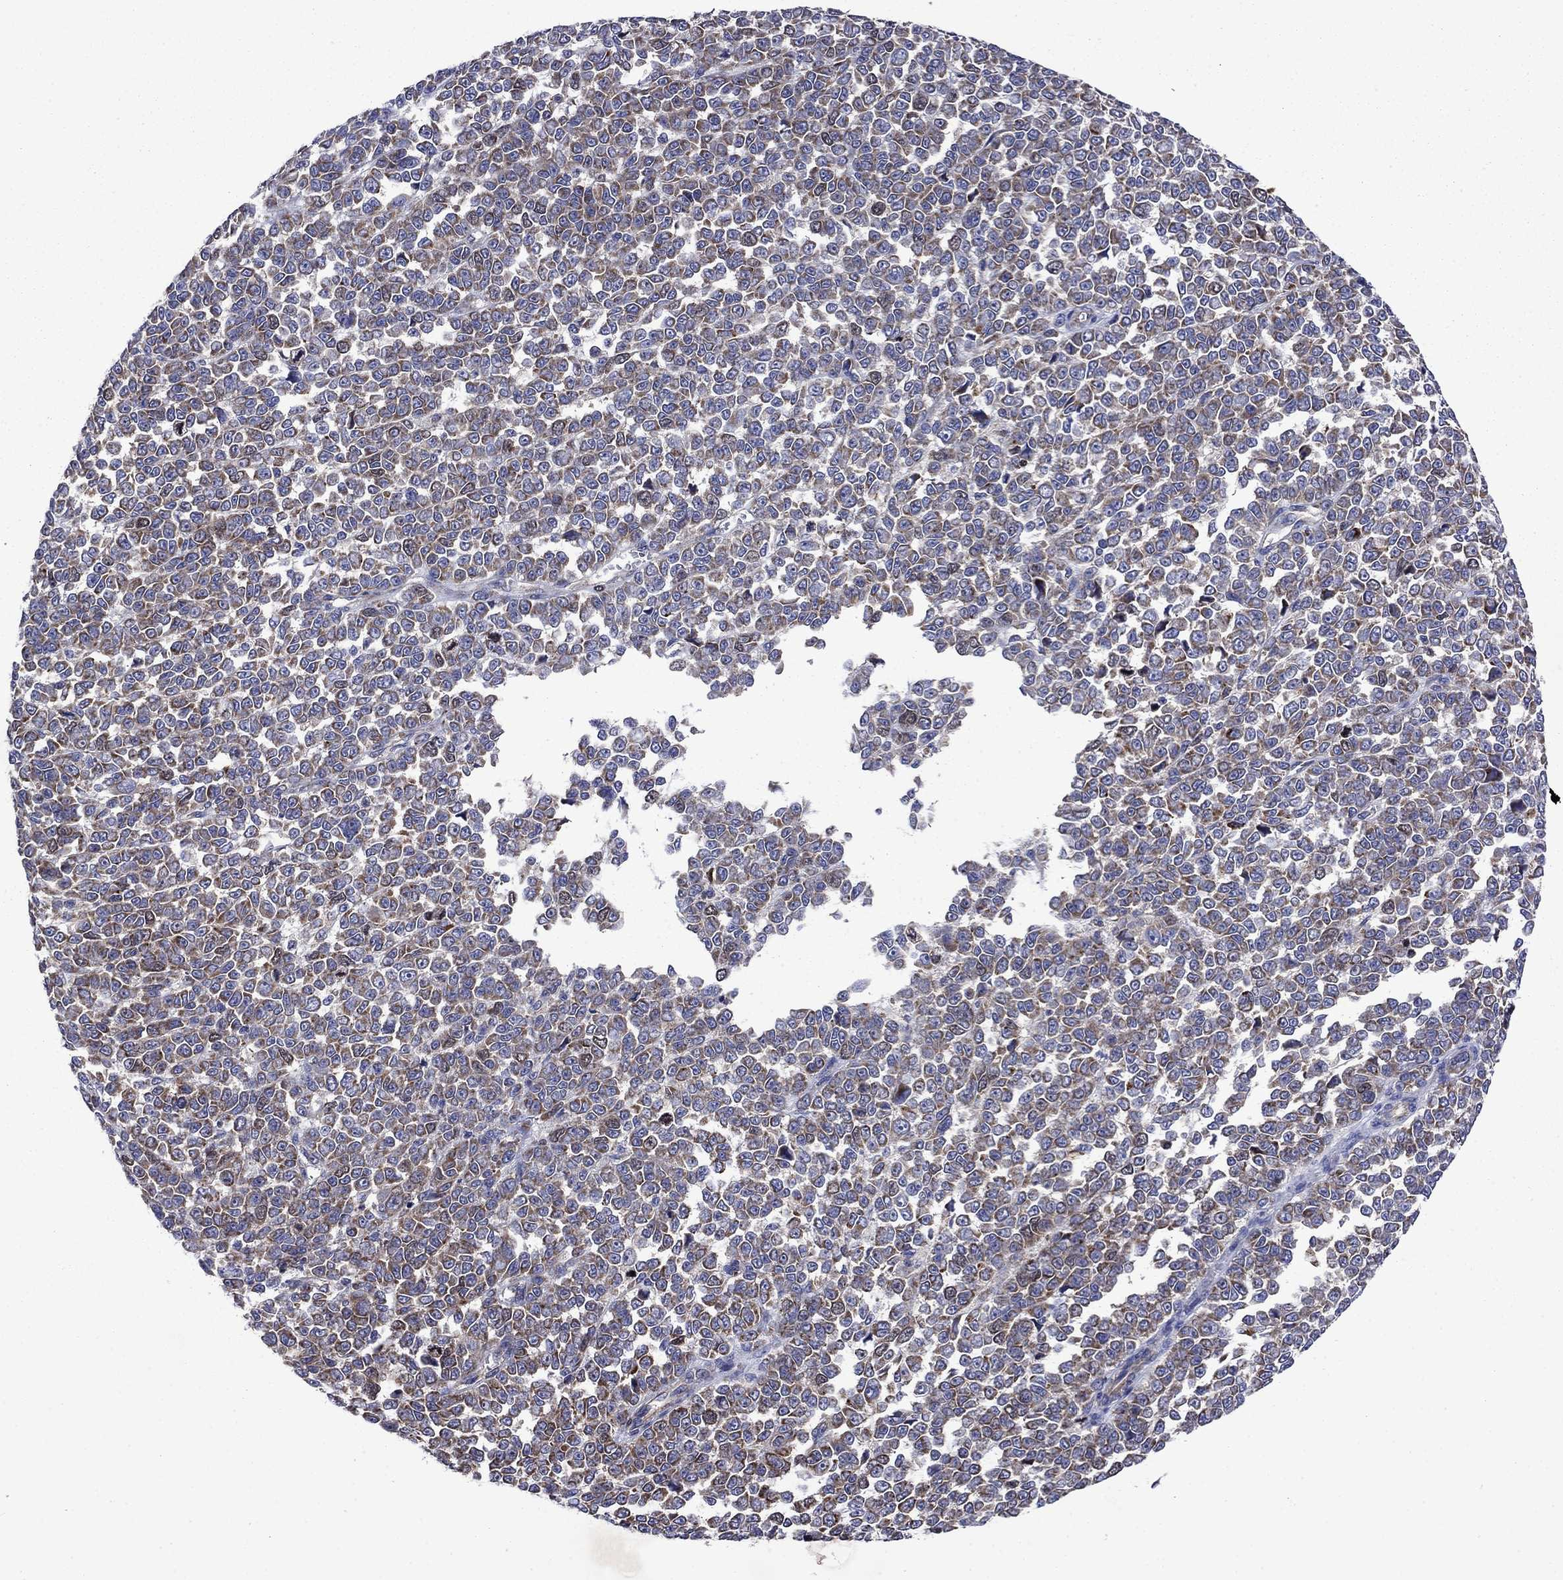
{"staining": {"intensity": "weak", "quantity": ">75%", "location": "cytoplasmic/membranous"}, "tissue": "melanoma", "cell_type": "Tumor cells", "image_type": "cancer", "snomed": [{"axis": "morphology", "description": "Malignant melanoma, NOS"}, {"axis": "topography", "description": "Skin"}], "caption": "Immunohistochemical staining of malignant melanoma demonstrates weak cytoplasmic/membranous protein expression in about >75% of tumor cells.", "gene": "KIF22", "patient": {"sex": "female", "age": 95}}